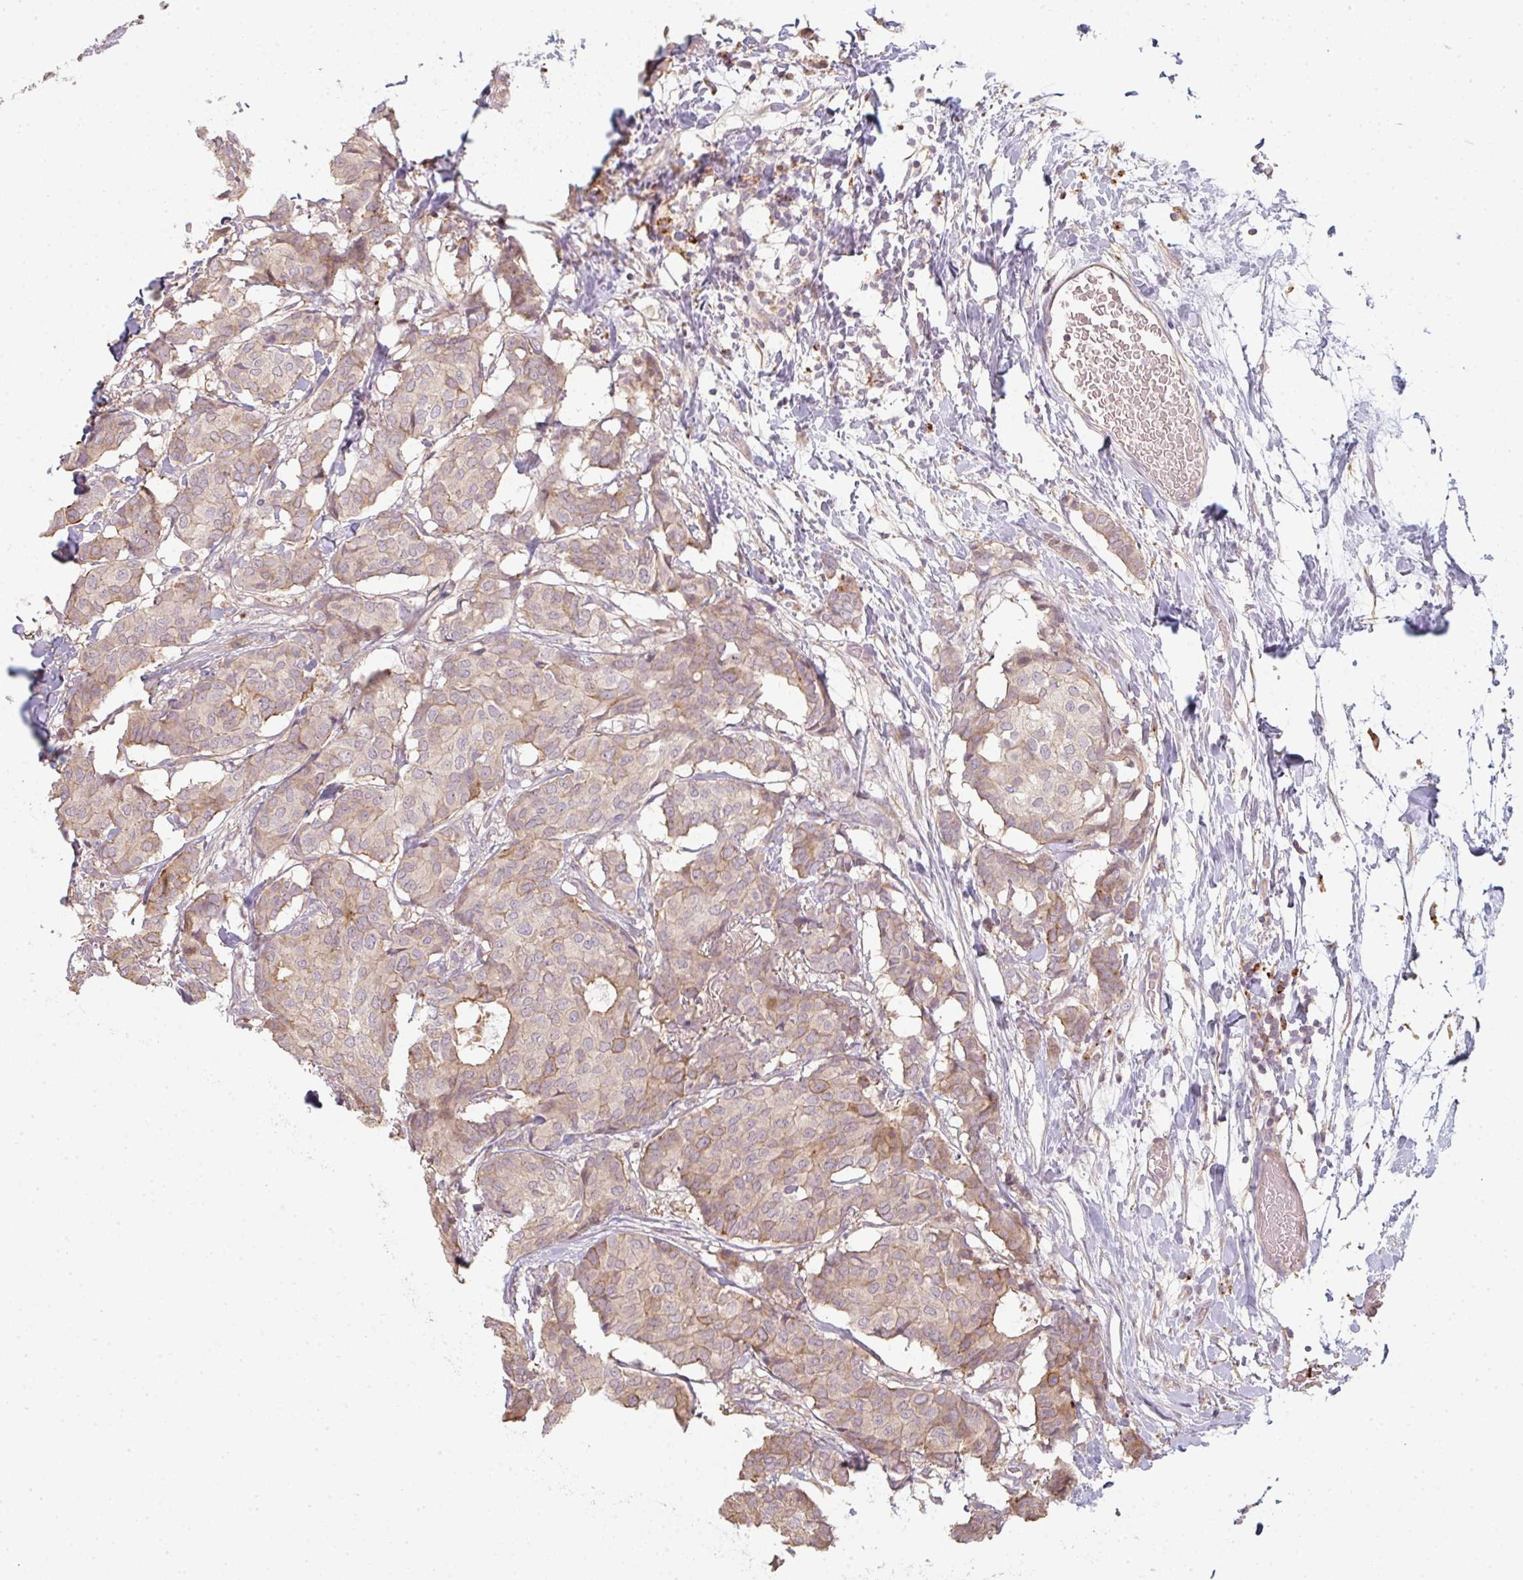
{"staining": {"intensity": "weak", "quantity": ">75%", "location": "cytoplasmic/membranous"}, "tissue": "breast cancer", "cell_type": "Tumor cells", "image_type": "cancer", "snomed": [{"axis": "morphology", "description": "Duct carcinoma"}, {"axis": "topography", "description": "Breast"}], "caption": "This is an image of IHC staining of breast cancer, which shows weak positivity in the cytoplasmic/membranous of tumor cells.", "gene": "TMEM237", "patient": {"sex": "female", "age": 75}}